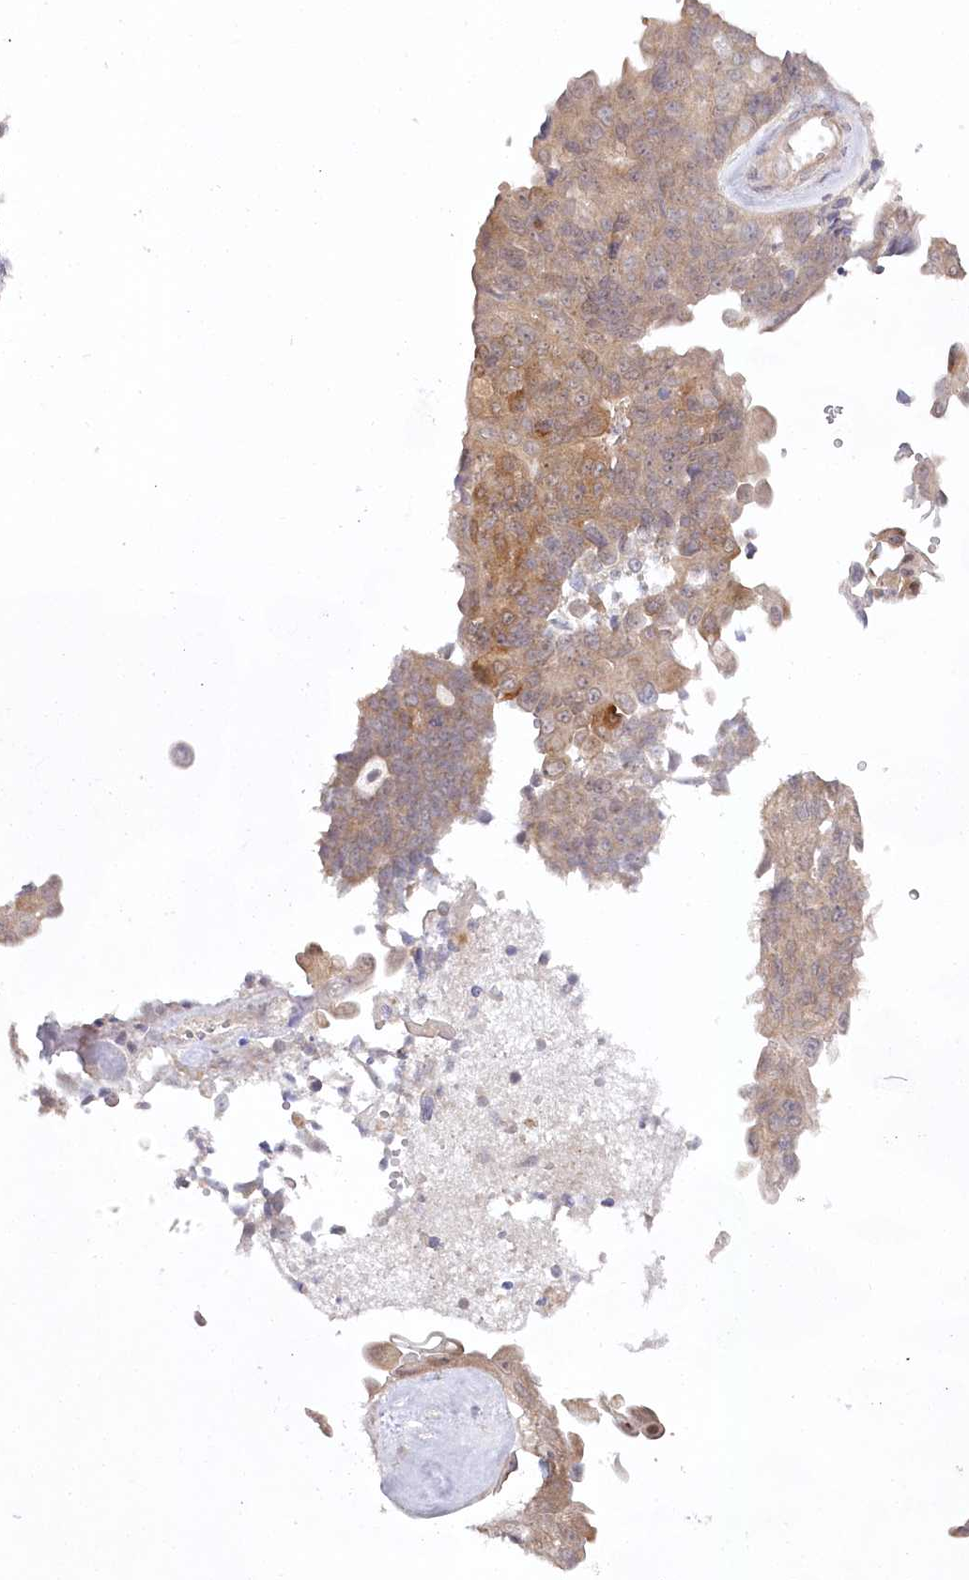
{"staining": {"intensity": "moderate", "quantity": "<25%", "location": "cytoplasmic/membranous"}, "tissue": "endometrial cancer", "cell_type": "Tumor cells", "image_type": "cancer", "snomed": [{"axis": "morphology", "description": "Adenocarcinoma, NOS"}, {"axis": "topography", "description": "Endometrium"}], "caption": "This is an image of IHC staining of adenocarcinoma (endometrial), which shows moderate positivity in the cytoplasmic/membranous of tumor cells.", "gene": "AAMDC", "patient": {"sex": "female", "age": 32}}